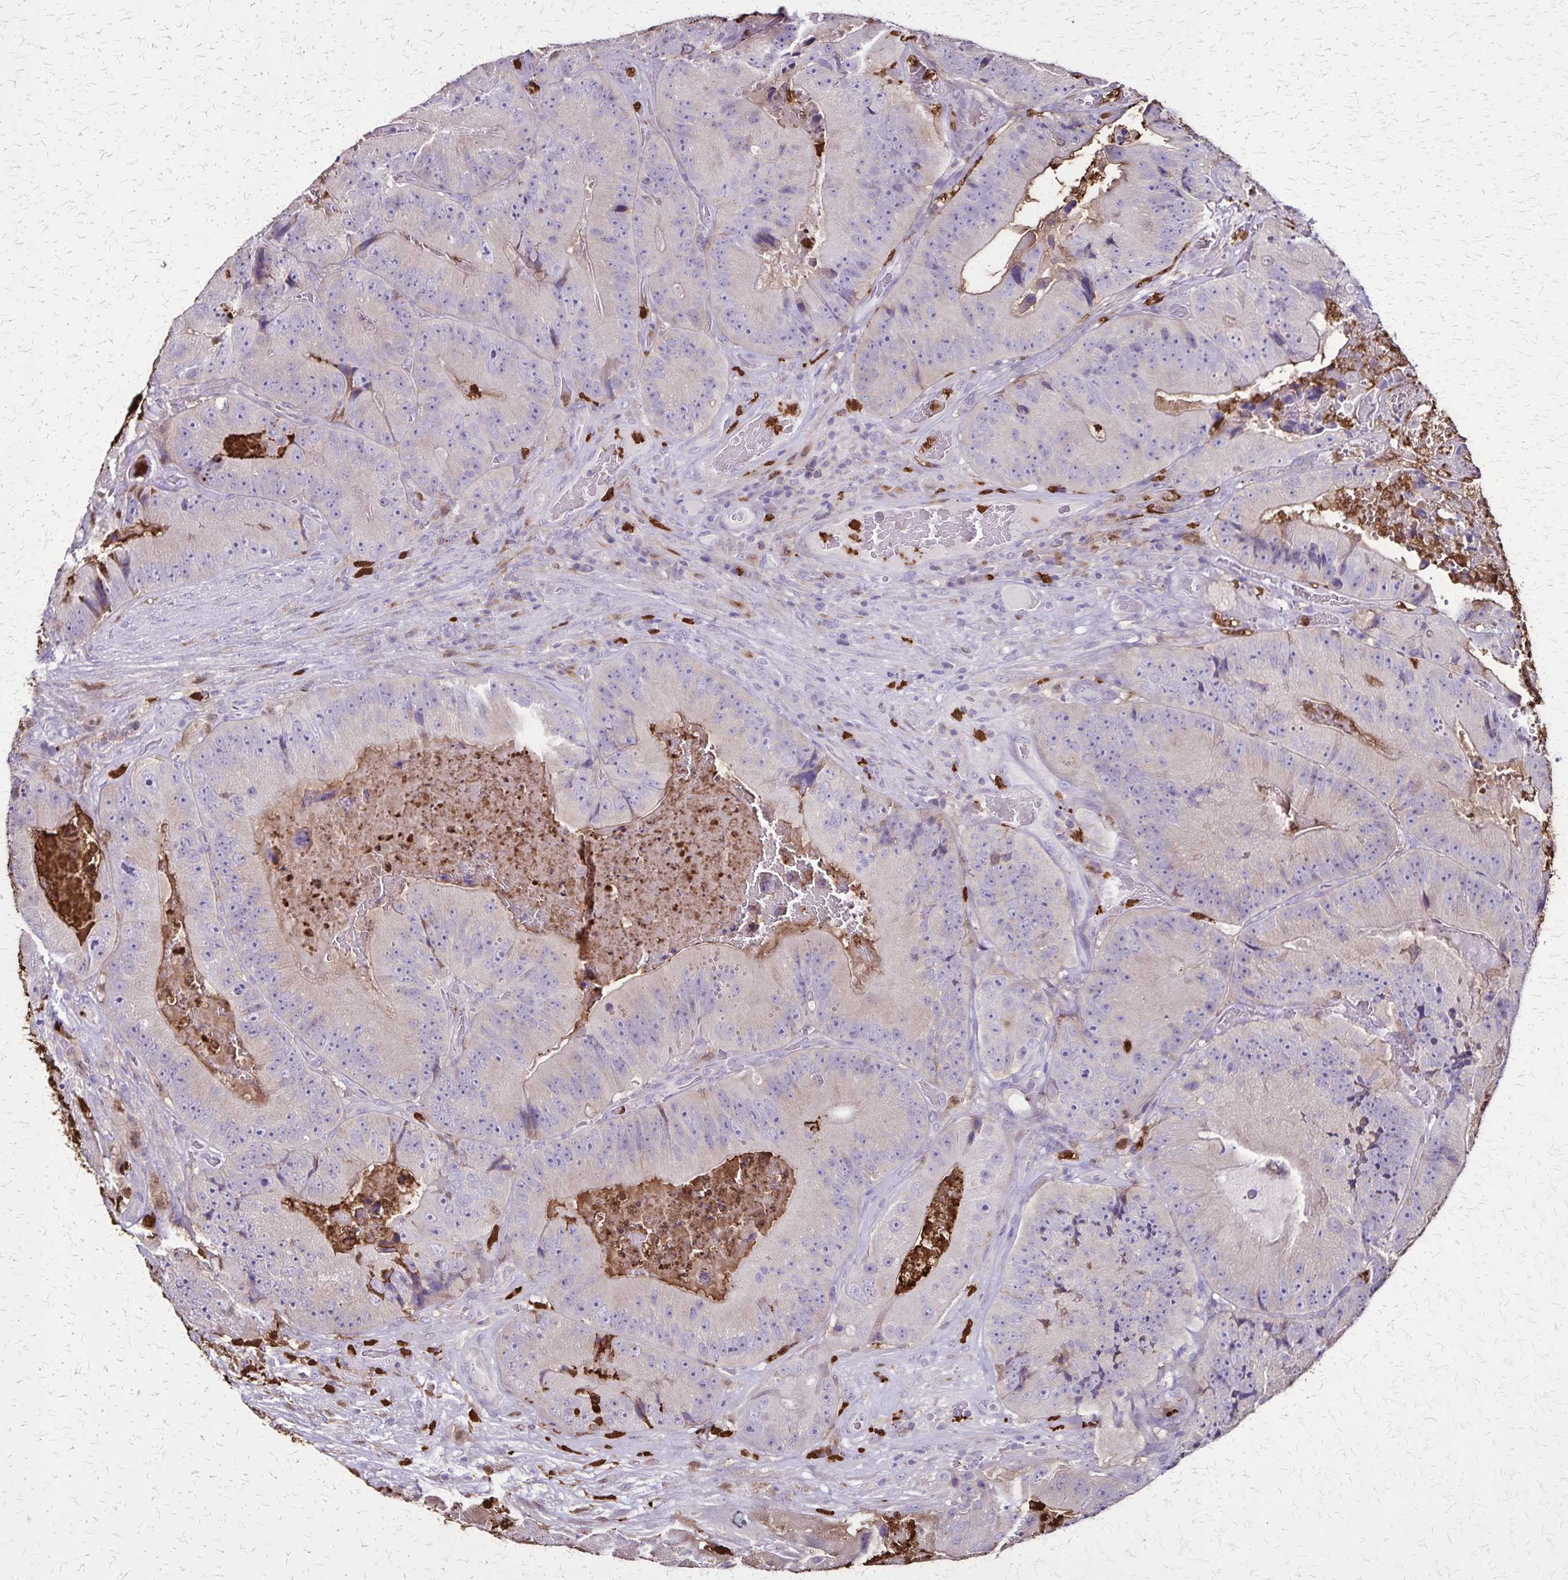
{"staining": {"intensity": "weak", "quantity": "<25%", "location": "cytoplasmic/membranous"}, "tissue": "colorectal cancer", "cell_type": "Tumor cells", "image_type": "cancer", "snomed": [{"axis": "morphology", "description": "Adenocarcinoma, NOS"}, {"axis": "topography", "description": "Colon"}], "caption": "Immunohistochemistry (IHC) of human adenocarcinoma (colorectal) demonstrates no expression in tumor cells.", "gene": "ULBP3", "patient": {"sex": "female", "age": 86}}